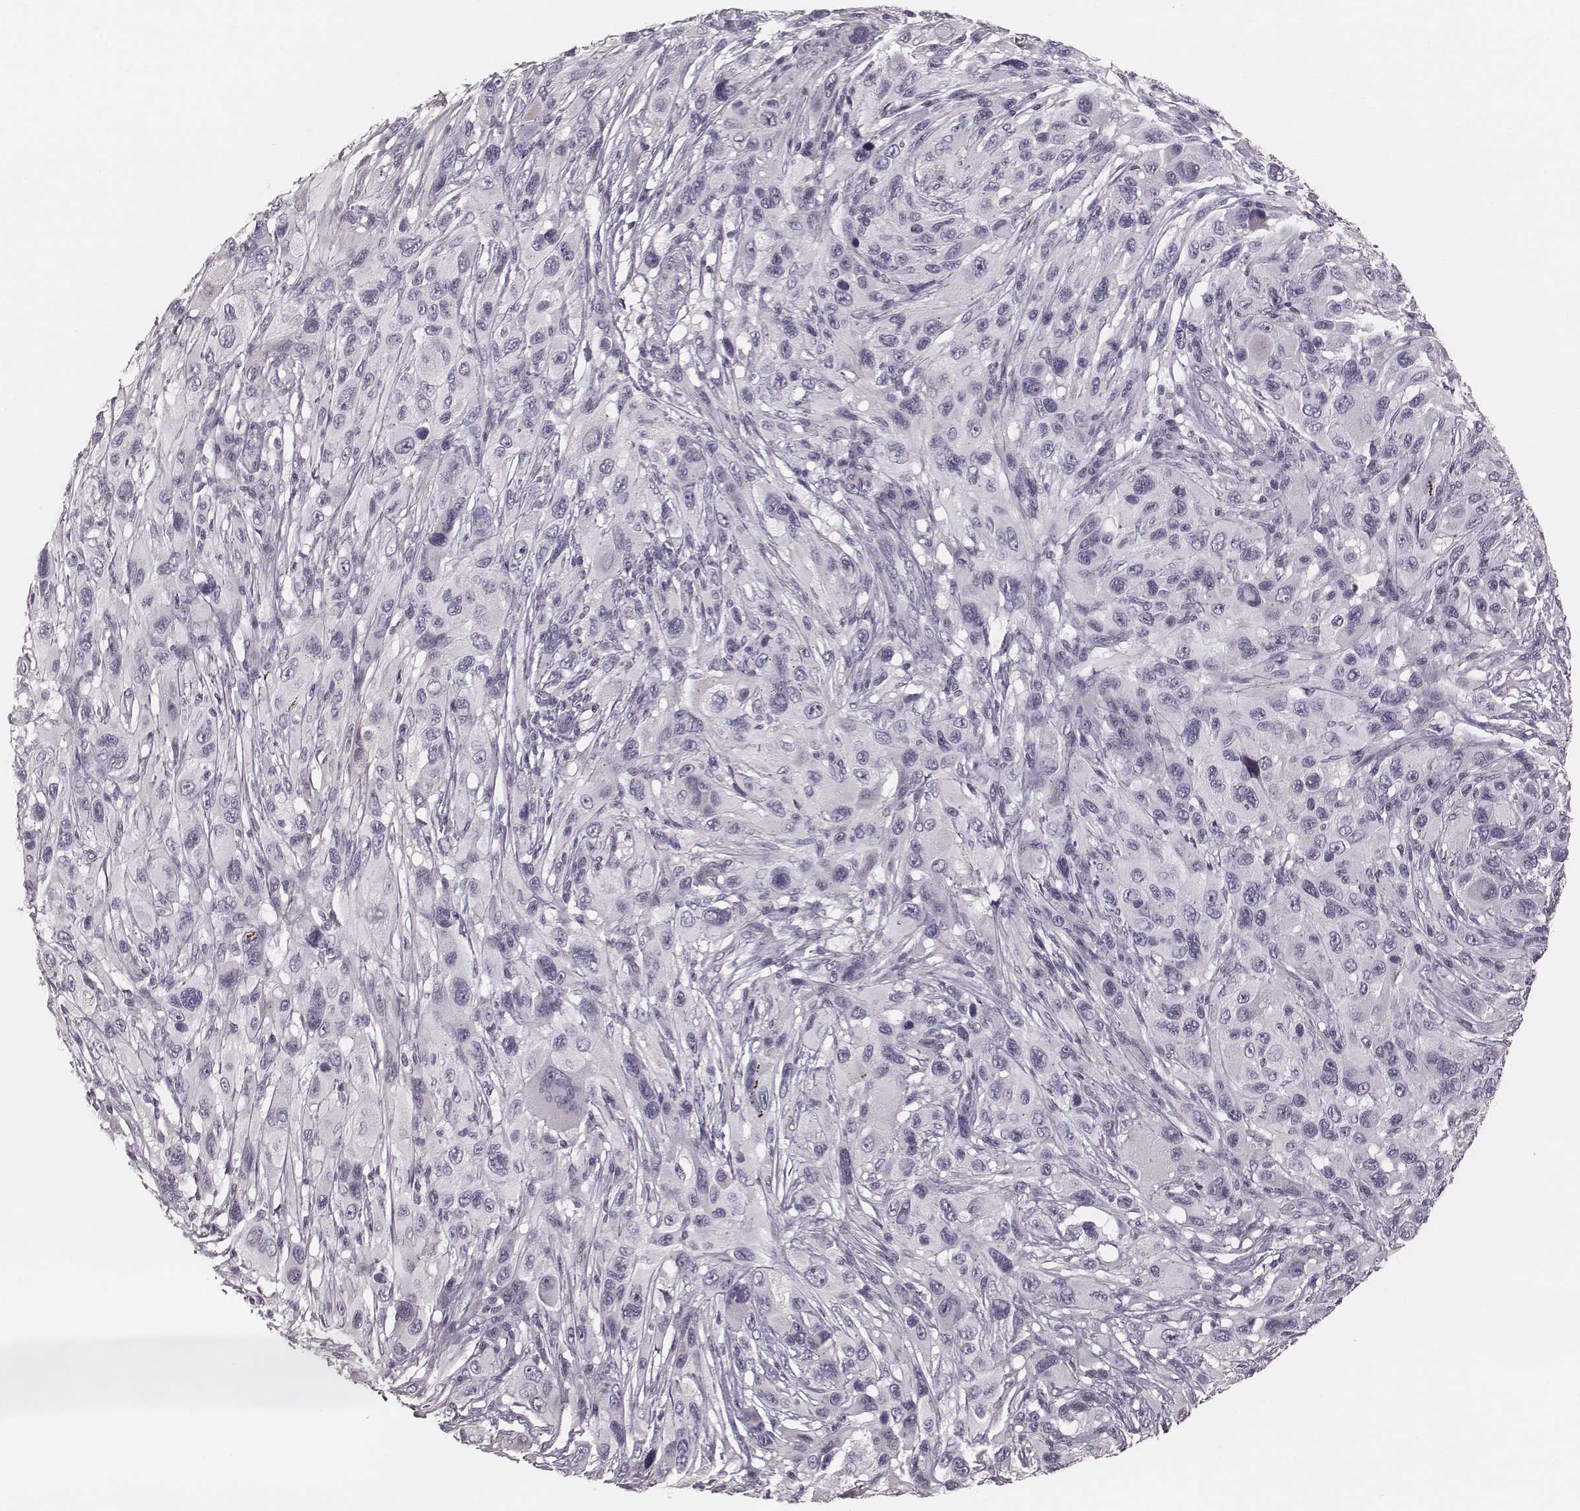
{"staining": {"intensity": "negative", "quantity": "none", "location": "none"}, "tissue": "melanoma", "cell_type": "Tumor cells", "image_type": "cancer", "snomed": [{"axis": "morphology", "description": "Malignant melanoma, NOS"}, {"axis": "topography", "description": "Skin"}], "caption": "Immunohistochemistry (IHC) image of human malignant melanoma stained for a protein (brown), which shows no positivity in tumor cells.", "gene": "S100Z", "patient": {"sex": "male", "age": 53}}